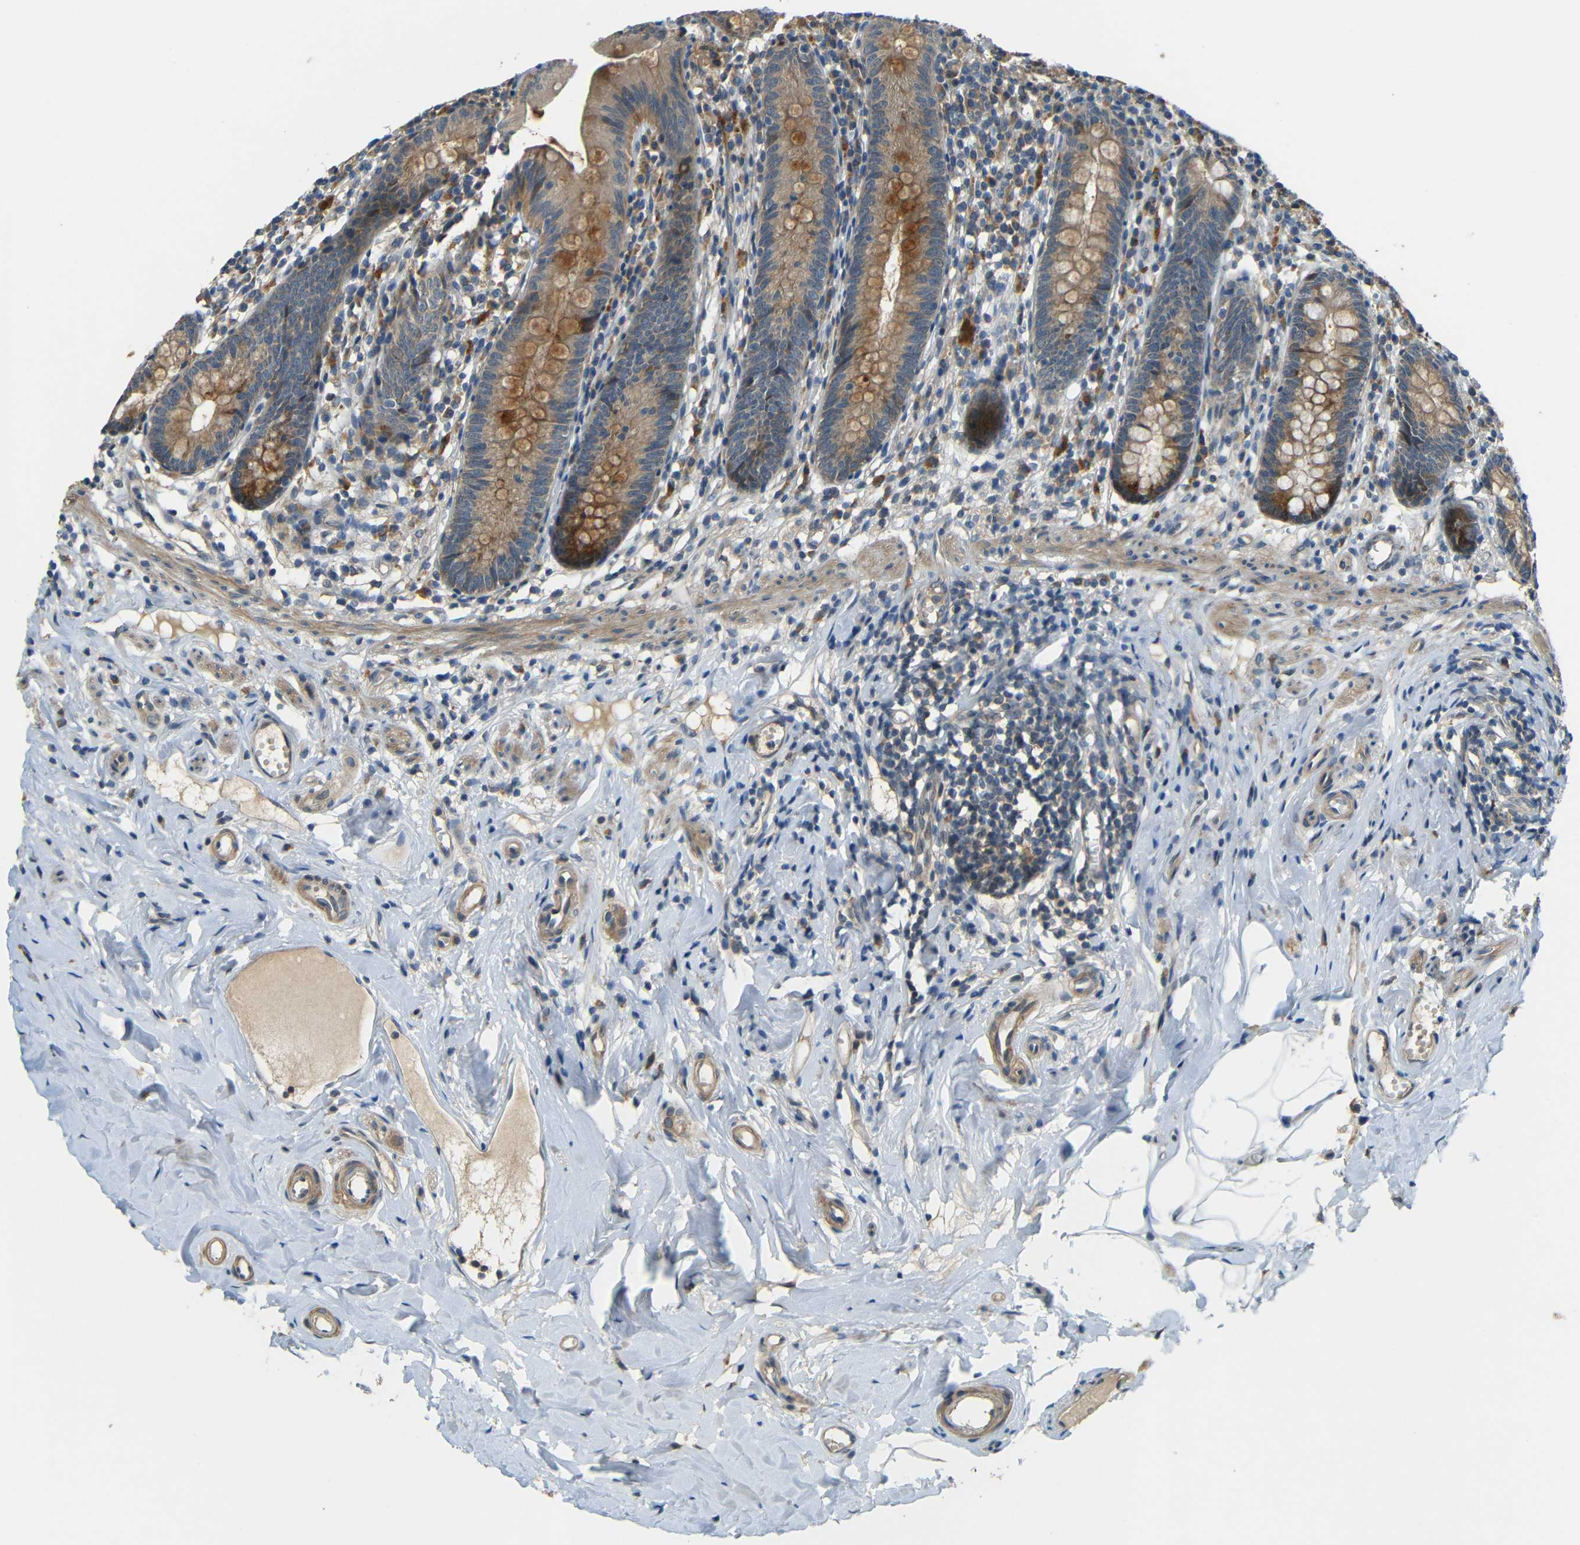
{"staining": {"intensity": "moderate", "quantity": ">75%", "location": "cytoplasmic/membranous"}, "tissue": "appendix", "cell_type": "Glandular cells", "image_type": "normal", "snomed": [{"axis": "morphology", "description": "Normal tissue, NOS"}, {"axis": "topography", "description": "Appendix"}], "caption": "An IHC histopathology image of benign tissue is shown. Protein staining in brown shows moderate cytoplasmic/membranous positivity in appendix within glandular cells.", "gene": "FNDC3A", "patient": {"sex": "male", "age": 52}}